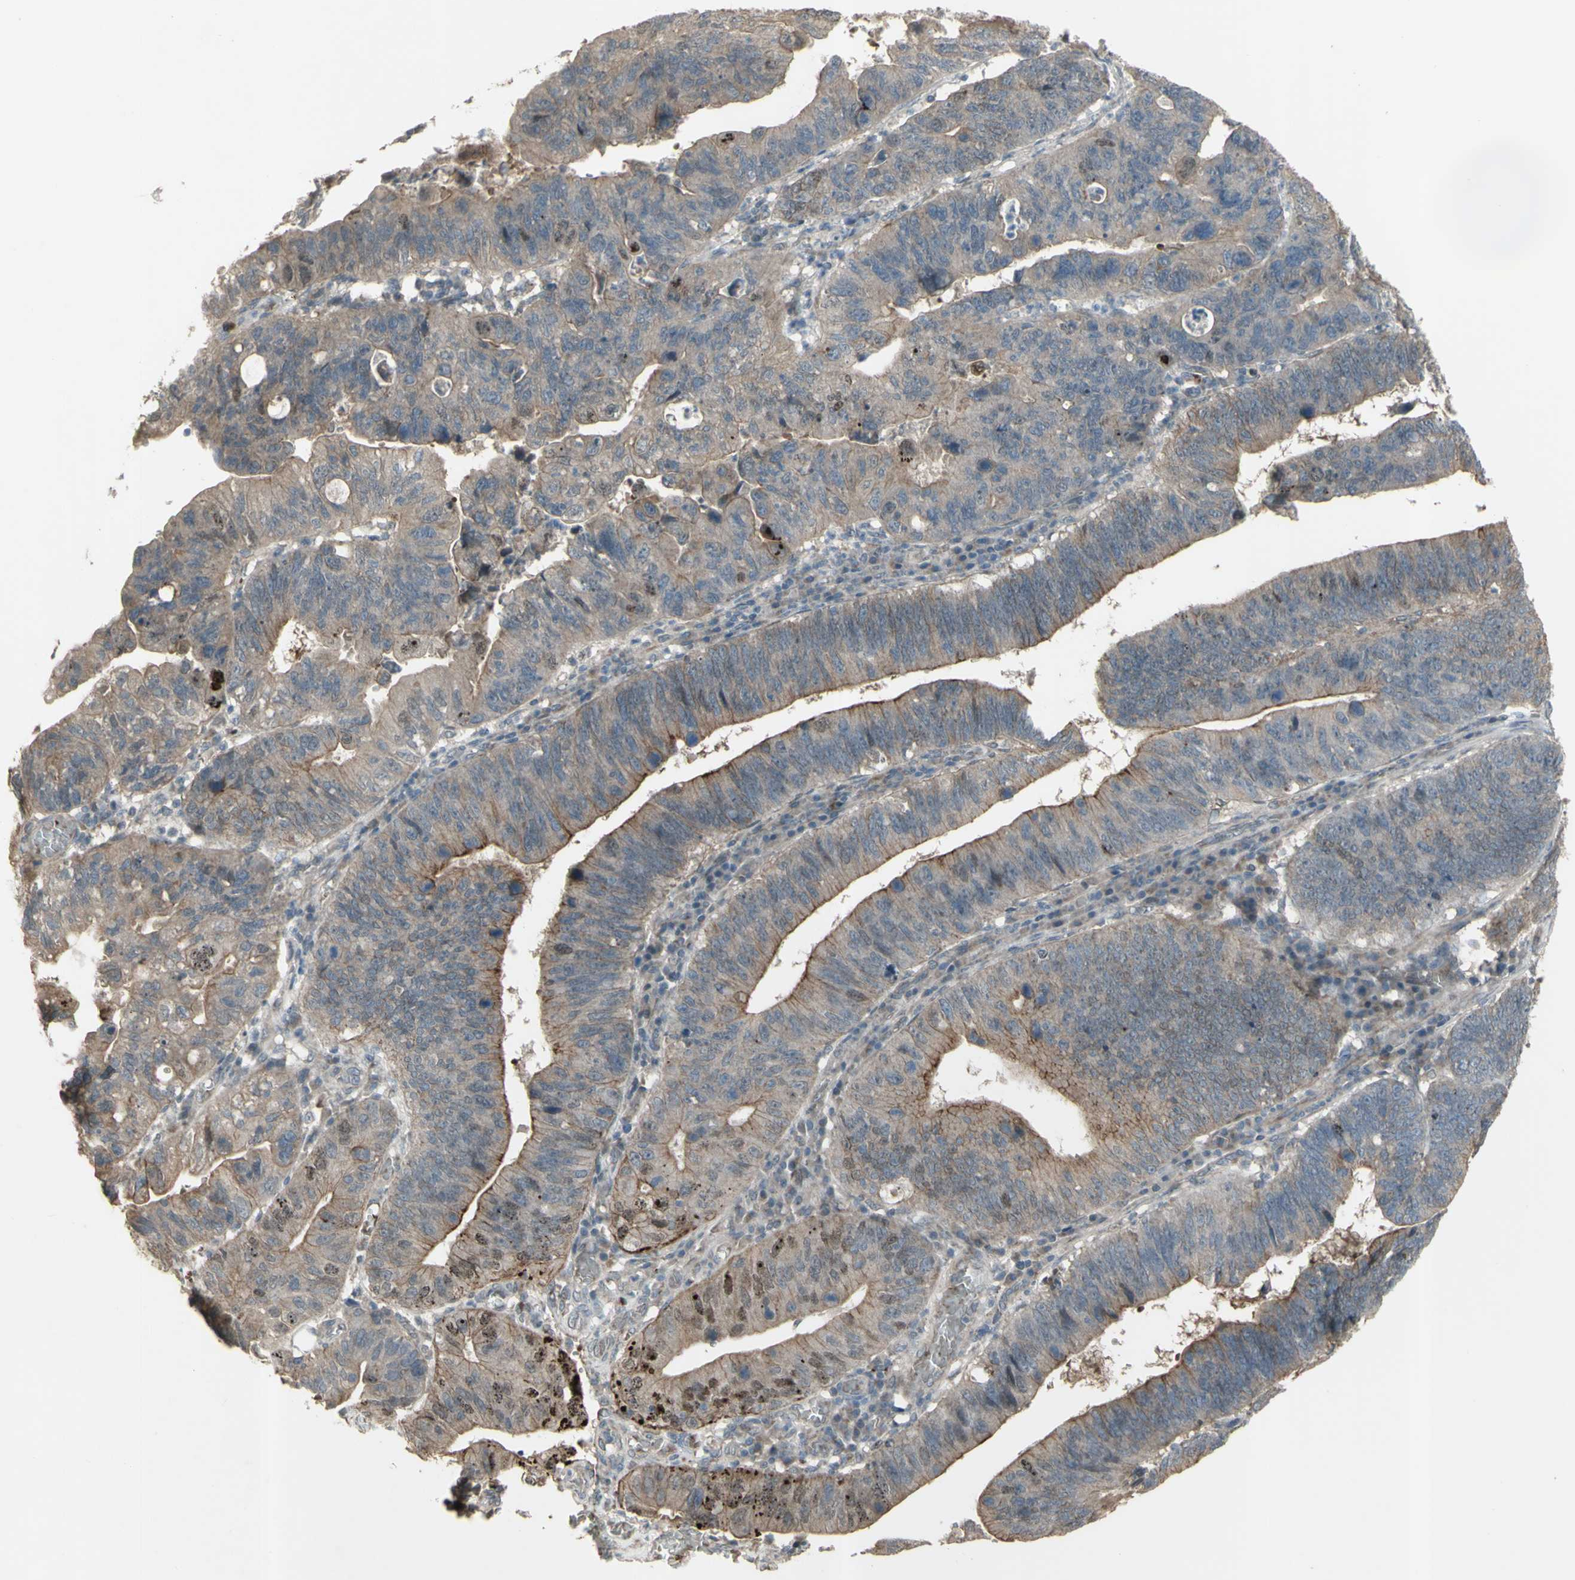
{"staining": {"intensity": "moderate", "quantity": ">75%", "location": "cytoplasmic/membranous"}, "tissue": "stomach cancer", "cell_type": "Tumor cells", "image_type": "cancer", "snomed": [{"axis": "morphology", "description": "Adenocarcinoma, NOS"}, {"axis": "topography", "description": "Stomach"}], "caption": "Moderate cytoplasmic/membranous positivity for a protein is identified in approximately >75% of tumor cells of stomach adenocarcinoma using immunohistochemistry.", "gene": "GRAMD1B", "patient": {"sex": "male", "age": 59}}